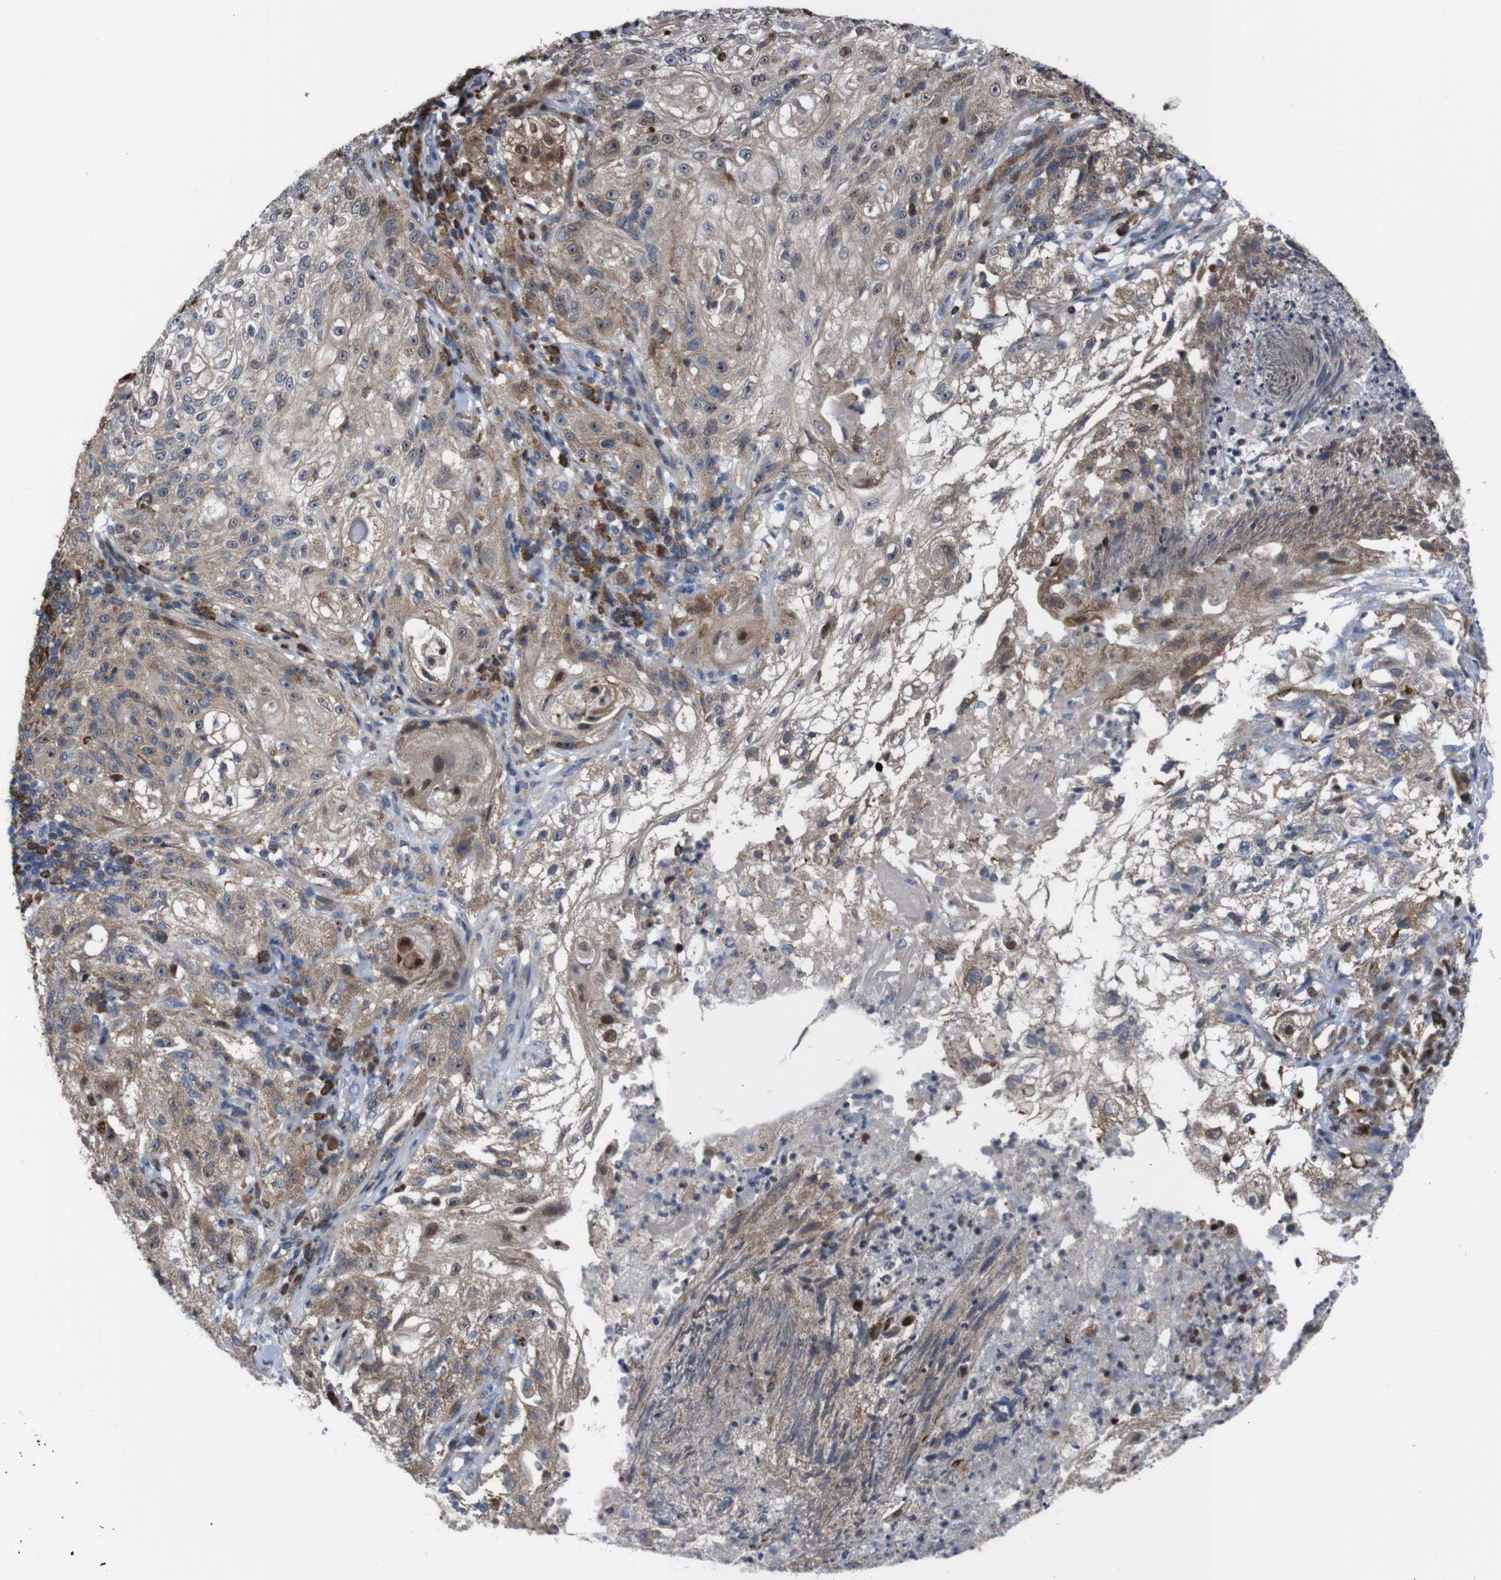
{"staining": {"intensity": "moderate", "quantity": "25%-75%", "location": "cytoplasmic/membranous,nuclear"}, "tissue": "lung cancer", "cell_type": "Tumor cells", "image_type": "cancer", "snomed": [{"axis": "morphology", "description": "Inflammation, NOS"}, {"axis": "morphology", "description": "Squamous cell carcinoma, NOS"}, {"axis": "topography", "description": "Lymph node"}, {"axis": "topography", "description": "Soft tissue"}, {"axis": "topography", "description": "Lung"}], "caption": "Human lung cancer (squamous cell carcinoma) stained for a protein (brown) reveals moderate cytoplasmic/membranous and nuclear positive staining in about 25%-75% of tumor cells.", "gene": "PTPN1", "patient": {"sex": "male", "age": 66}}